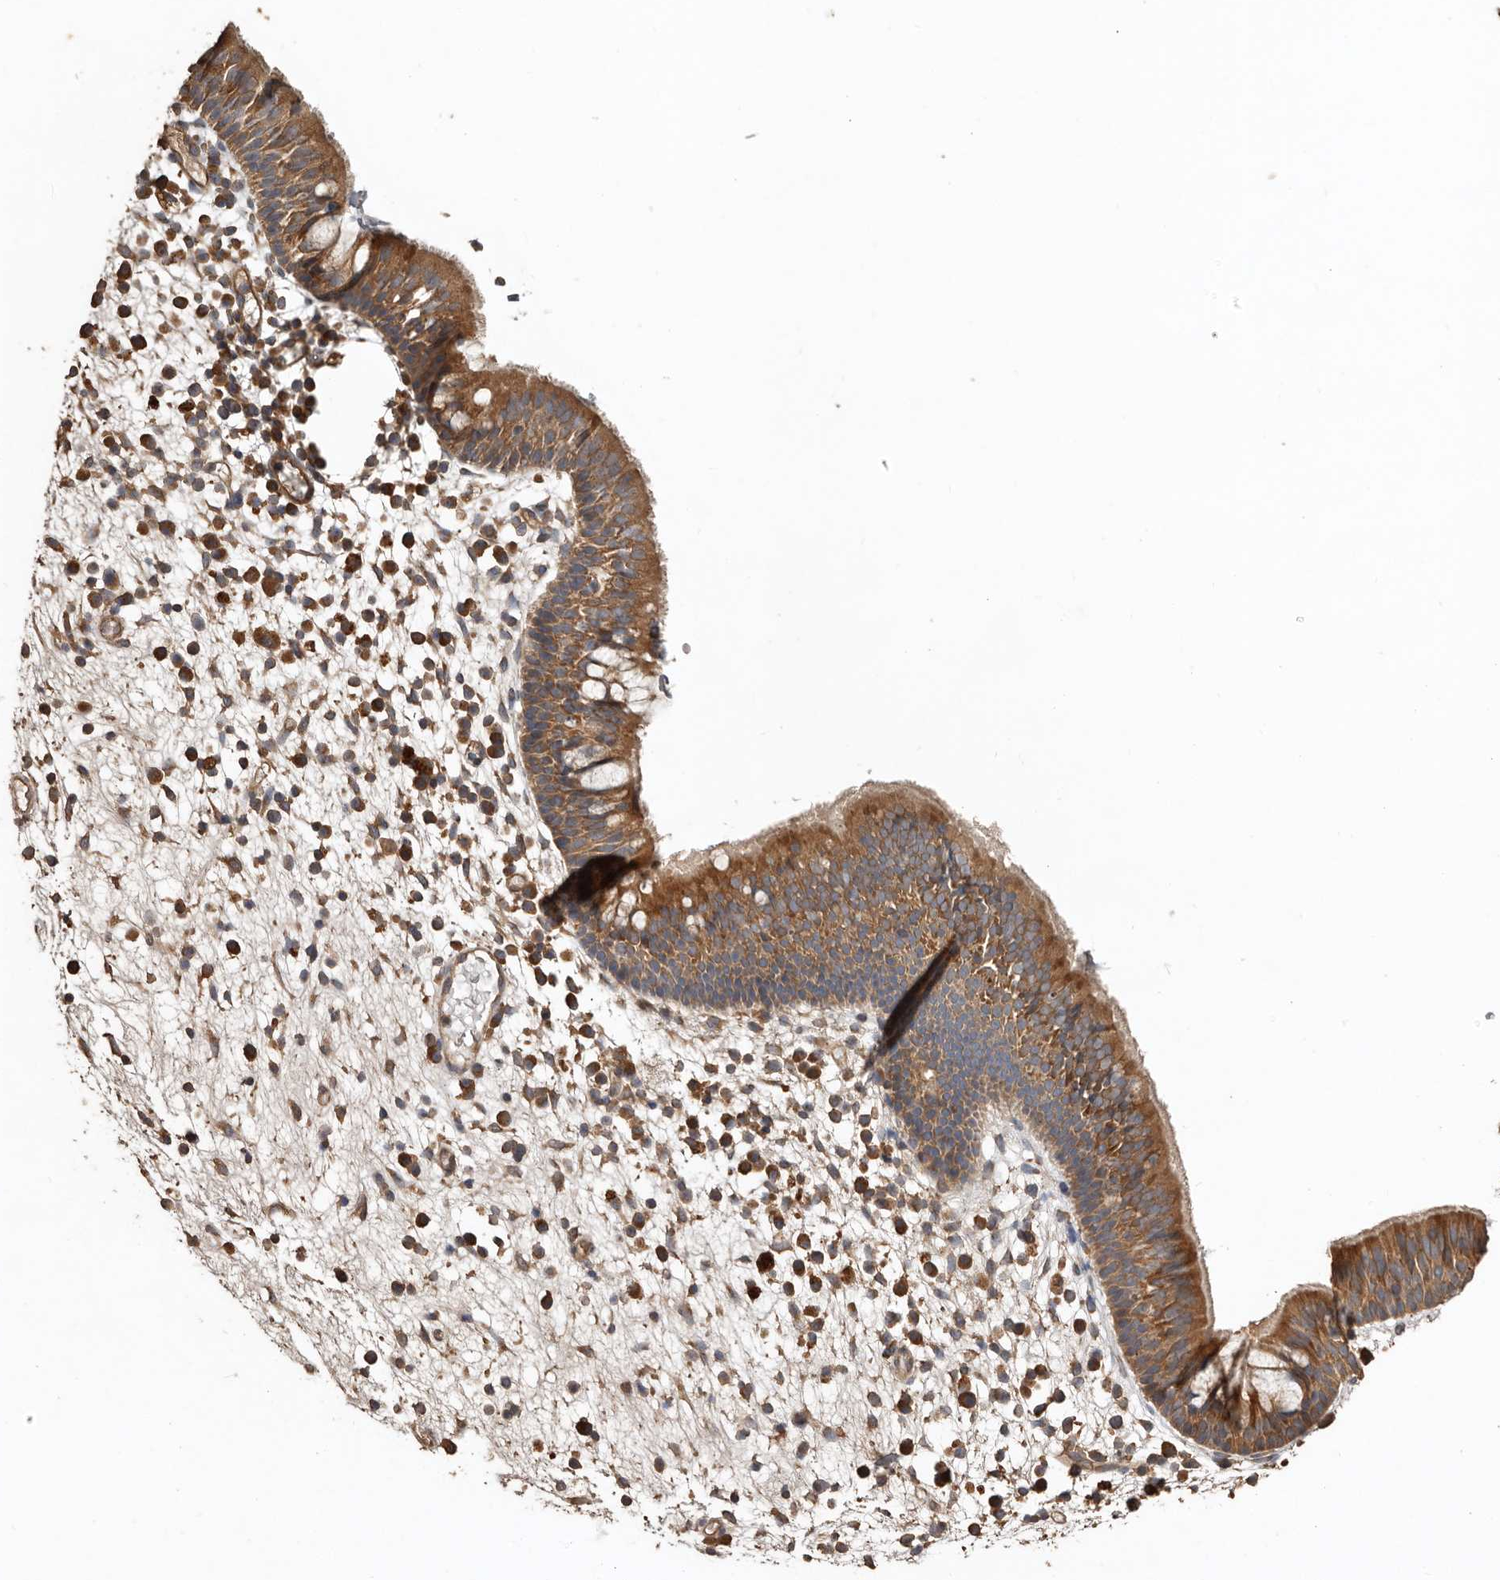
{"staining": {"intensity": "strong", "quantity": ">75%", "location": "cytoplasmic/membranous"}, "tissue": "nasopharynx", "cell_type": "Respiratory epithelial cells", "image_type": "normal", "snomed": [{"axis": "morphology", "description": "Normal tissue, NOS"}, {"axis": "morphology", "description": "Inflammation, NOS"}, {"axis": "morphology", "description": "Malignant melanoma, Metastatic site"}, {"axis": "topography", "description": "Nasopharynx"}], "caption": "Brown immunohistochemical staining in benign nasopharynx exhibits strong cytoplasmic/membranous positivity in approximately >75% of respiratory epithelial cells. (Brightfield microscopy of DAB IHC at high magnification).", "gene": "FLCN", "patient": {"sex": "male", "age": 70}}